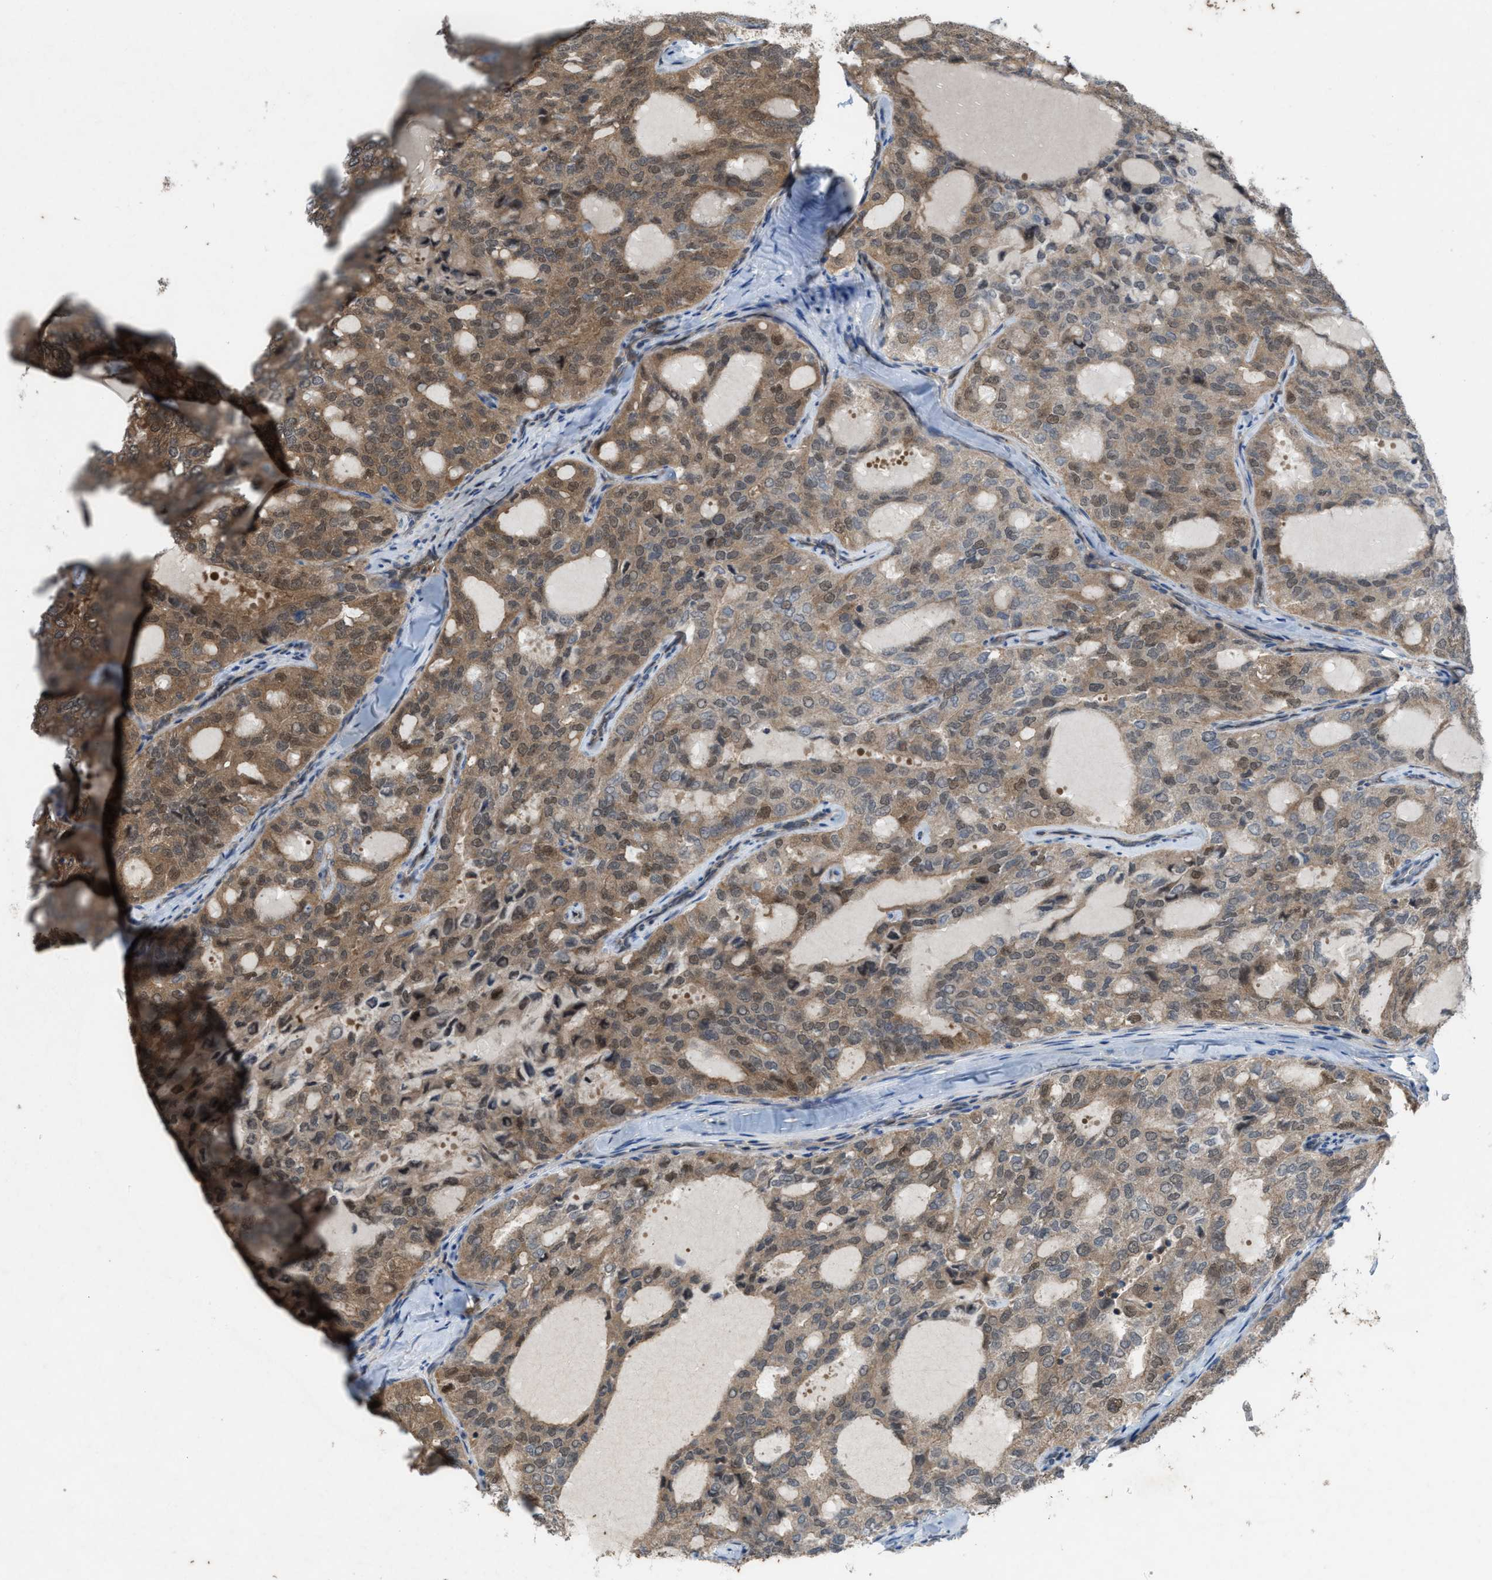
{"staining": {"intensity": "moderate", "quantity": ">75%", "location": "cytoplasmic/membranous"}, "tissue": "thyroid cancer", "cell_type": "Tumor cells", "image_type": "cancer", "snomed": [{"axis": "morphology", "description": "Follicular adenoma carcinoma, NOS"}, {"axis": "topography", "description": "Thyroid gland"}], "caption": "This histopathology image exhibits immunohistochemistry staining of thyroid cancer (follicular adenoma carcinoma), with medium moderate cytoplasmic/membranous positivity in approximately >75% of tumor cells.", "gene": "PLAA", "patient": {"sex": "male", "age": 75}}